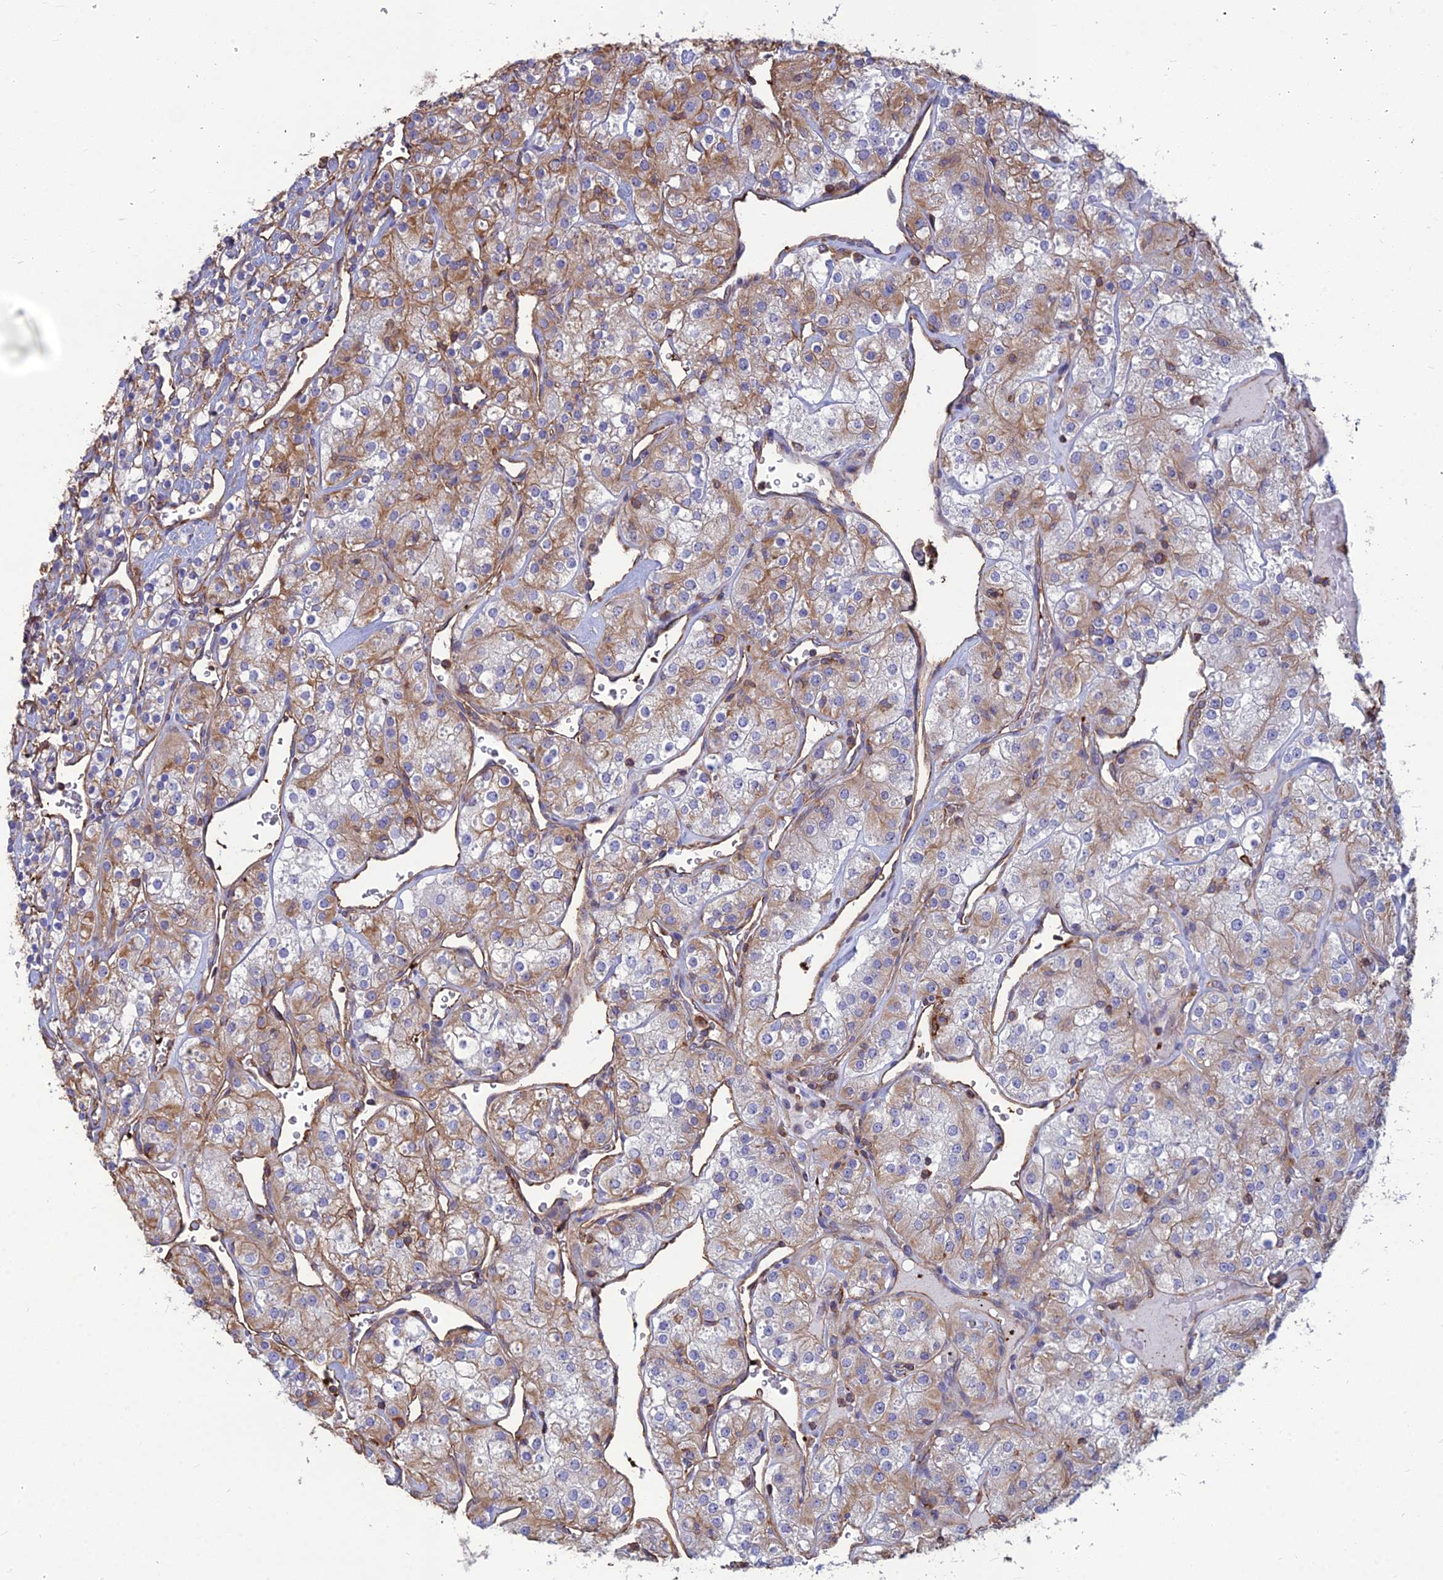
{"staining": {"intensity": "moderate", "quantity": "25%-75%", "location": "cytoplasmic/membranous"}, "tissue": "renal cancer", "cell_type": "Tumor cells", "image_type": "cancer", "snomed": [{"axis": "morphology", "description": "Adenocarcinoma, NOS"}, {"axis": "topography", "description": "Kidney"}], "caption": "Tumor cells show moderate cytoplasmic/membranous positivity in approximately 25%-75% of cells in adenocarcinoma (renal).", "gene": "PSMD11", "patient": {"sex": "male", "age": 77}}